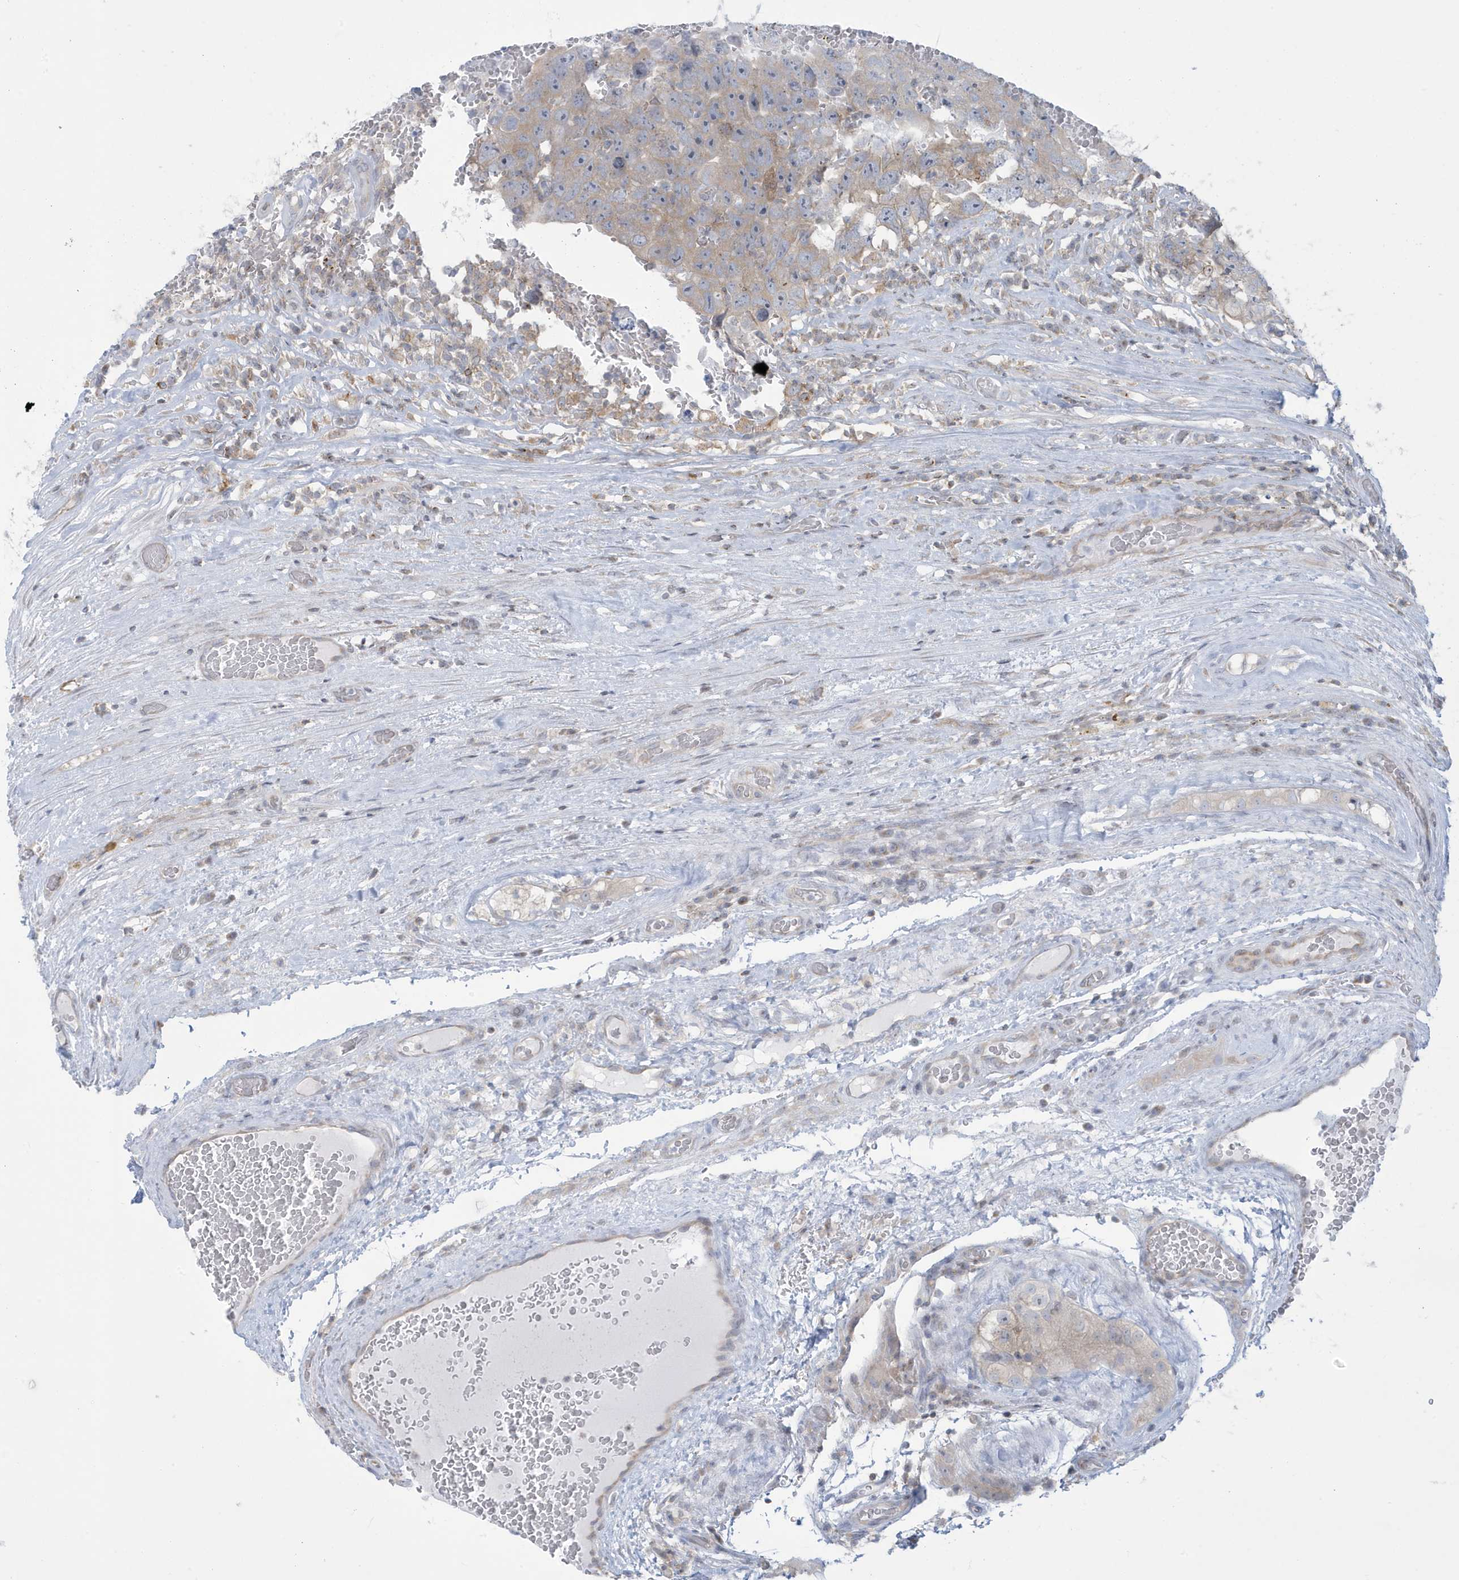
{"staining": {"intensity": "weak", "quantity": "<25%", "location": "cytoplasmic/membranous"}, "tissue": "testis cancer", "cell_type": "Tumor cells", "image_type": "cancer", "snomed": [{"axis": "morphology", "description": "Carcinoma, Embryonal, NOS"}, {"axis": "topography", "description": "Testis"}], "caption": "The image shows no staining of tumor cells in embryonal carcinoma (testis).", "gene": "SLAMF9", "patient": {"sex": "male", "age": 26}}